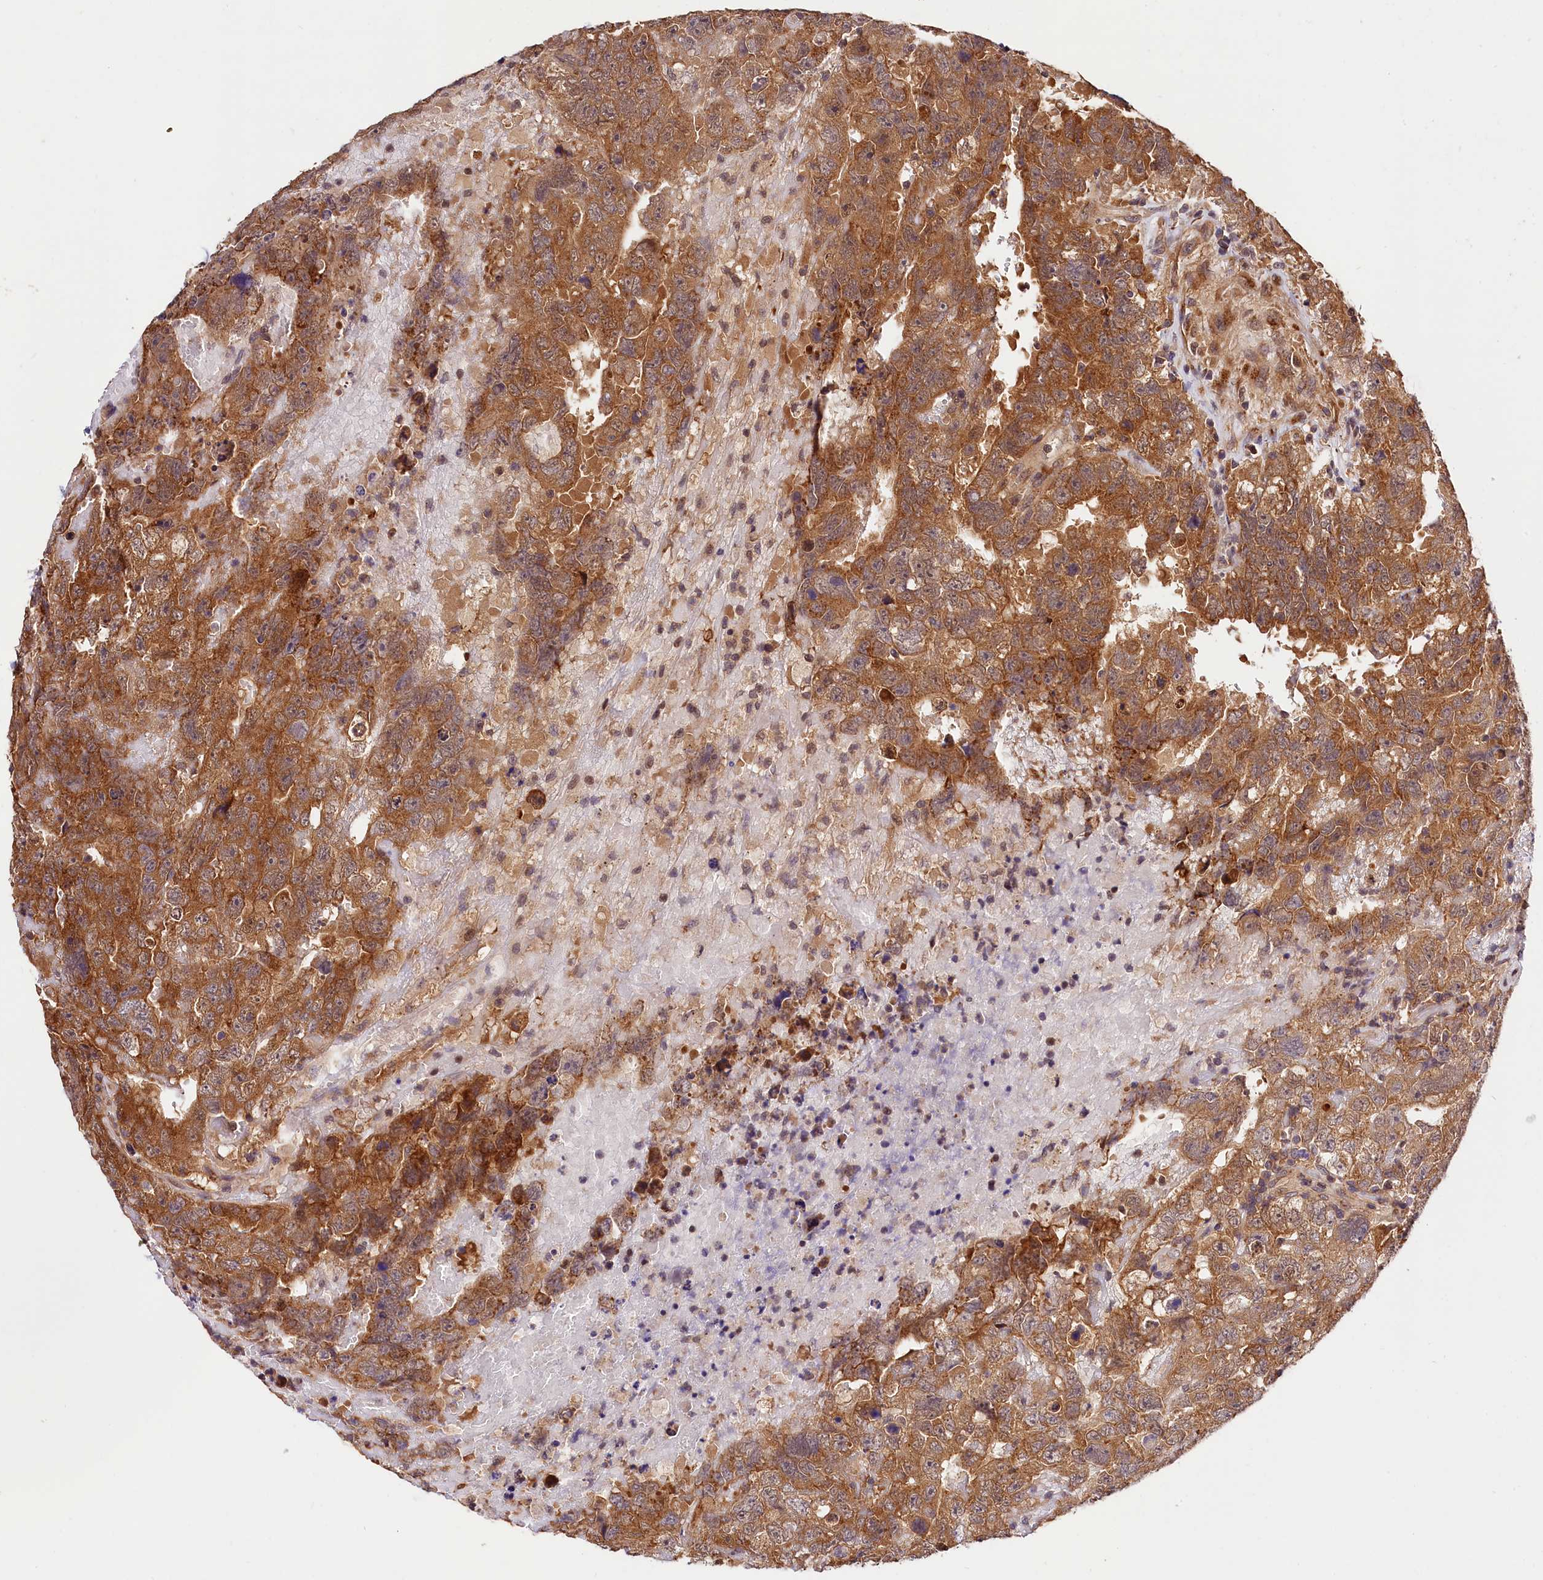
{"staining": {"intensity": "strong", "quantity": ">75%", "location": "cytoplasmic/membranous"}, "tissue": "testis cancer", "cell_type": "Tumor cells", "image_type": "cancer", "snomed": [{"axis": "morphology", "description": "Carcinoma, Embryonal, NOS"}, {"axis": "topography", "description": "Testis"}], "caption": "Testis cancer (embryonal carcinoma) stained for a protein reveals strong cytoplasmic/membranous positivity in tumor cells.", "gene": "CHORDC1", "patient": {"sex": "male", "age": 45}}